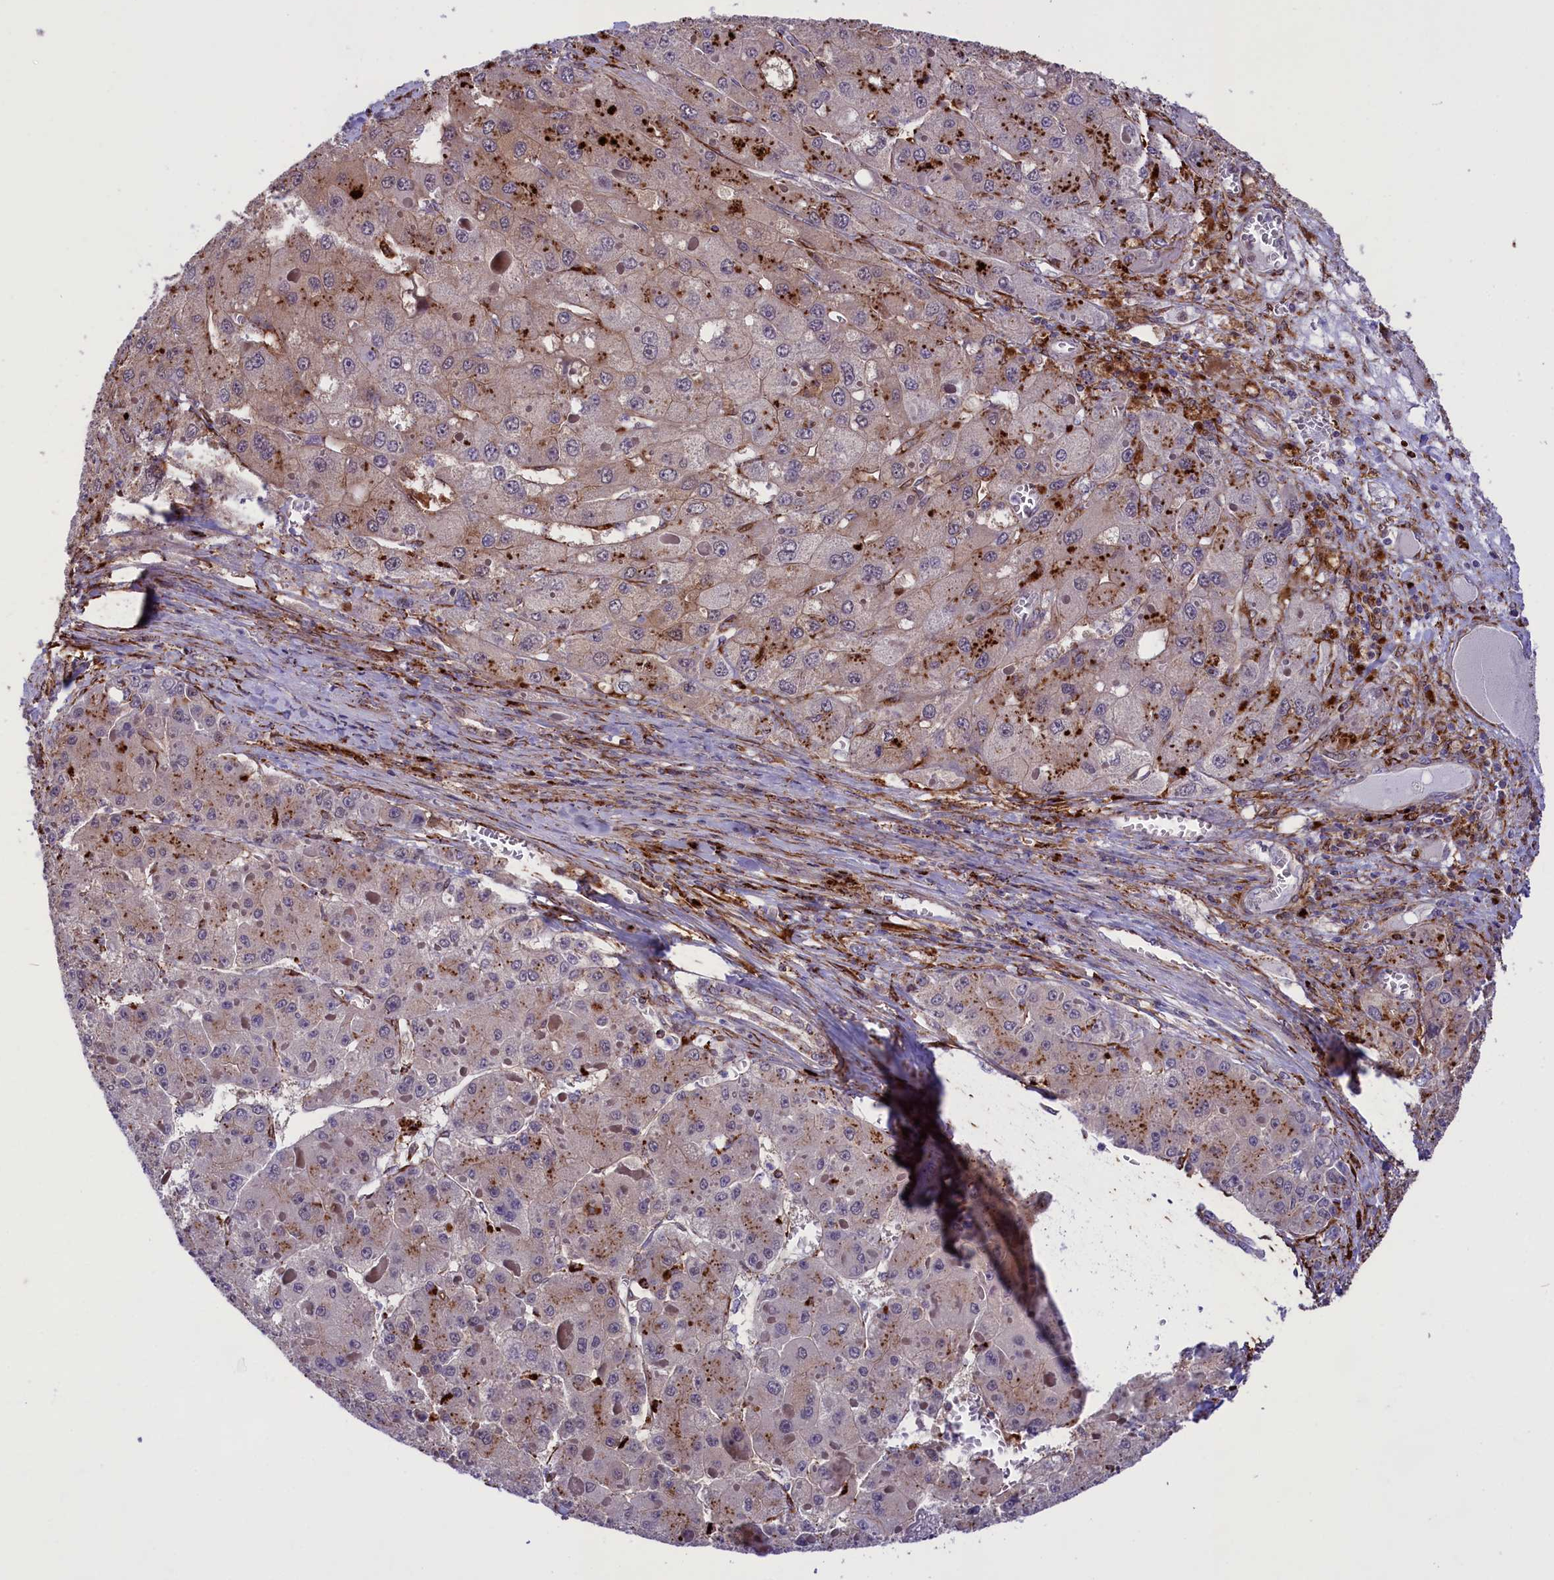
{"staining": {"intensity": "strong", "quantity": "<25%", "location": "cytoplasmic/membranous"}, "tissue": "liver cancer", "cell_type": "Tumor cells", "image_type": "cancer", "snomed": [{"axis": "morphology", "description": "Carcinoma, Hepatocellular, NOS"}, {"axis": "topography", "description": "Liver"}], "caption": "The histopathology image reveals staining of liver cancer (hepatocellular carcinoma), revealing strong cytoplasmic/membranous protein positivity (brown color) within tumor cells. The staining was performed using DAB (3,3'-diaminobenzidine), with brown indicating positive protein expression. Nuclei are stained blue with hematoxylin.", "gene": "MAN2B1", "patient": {"sex": "female", "age": 73}}